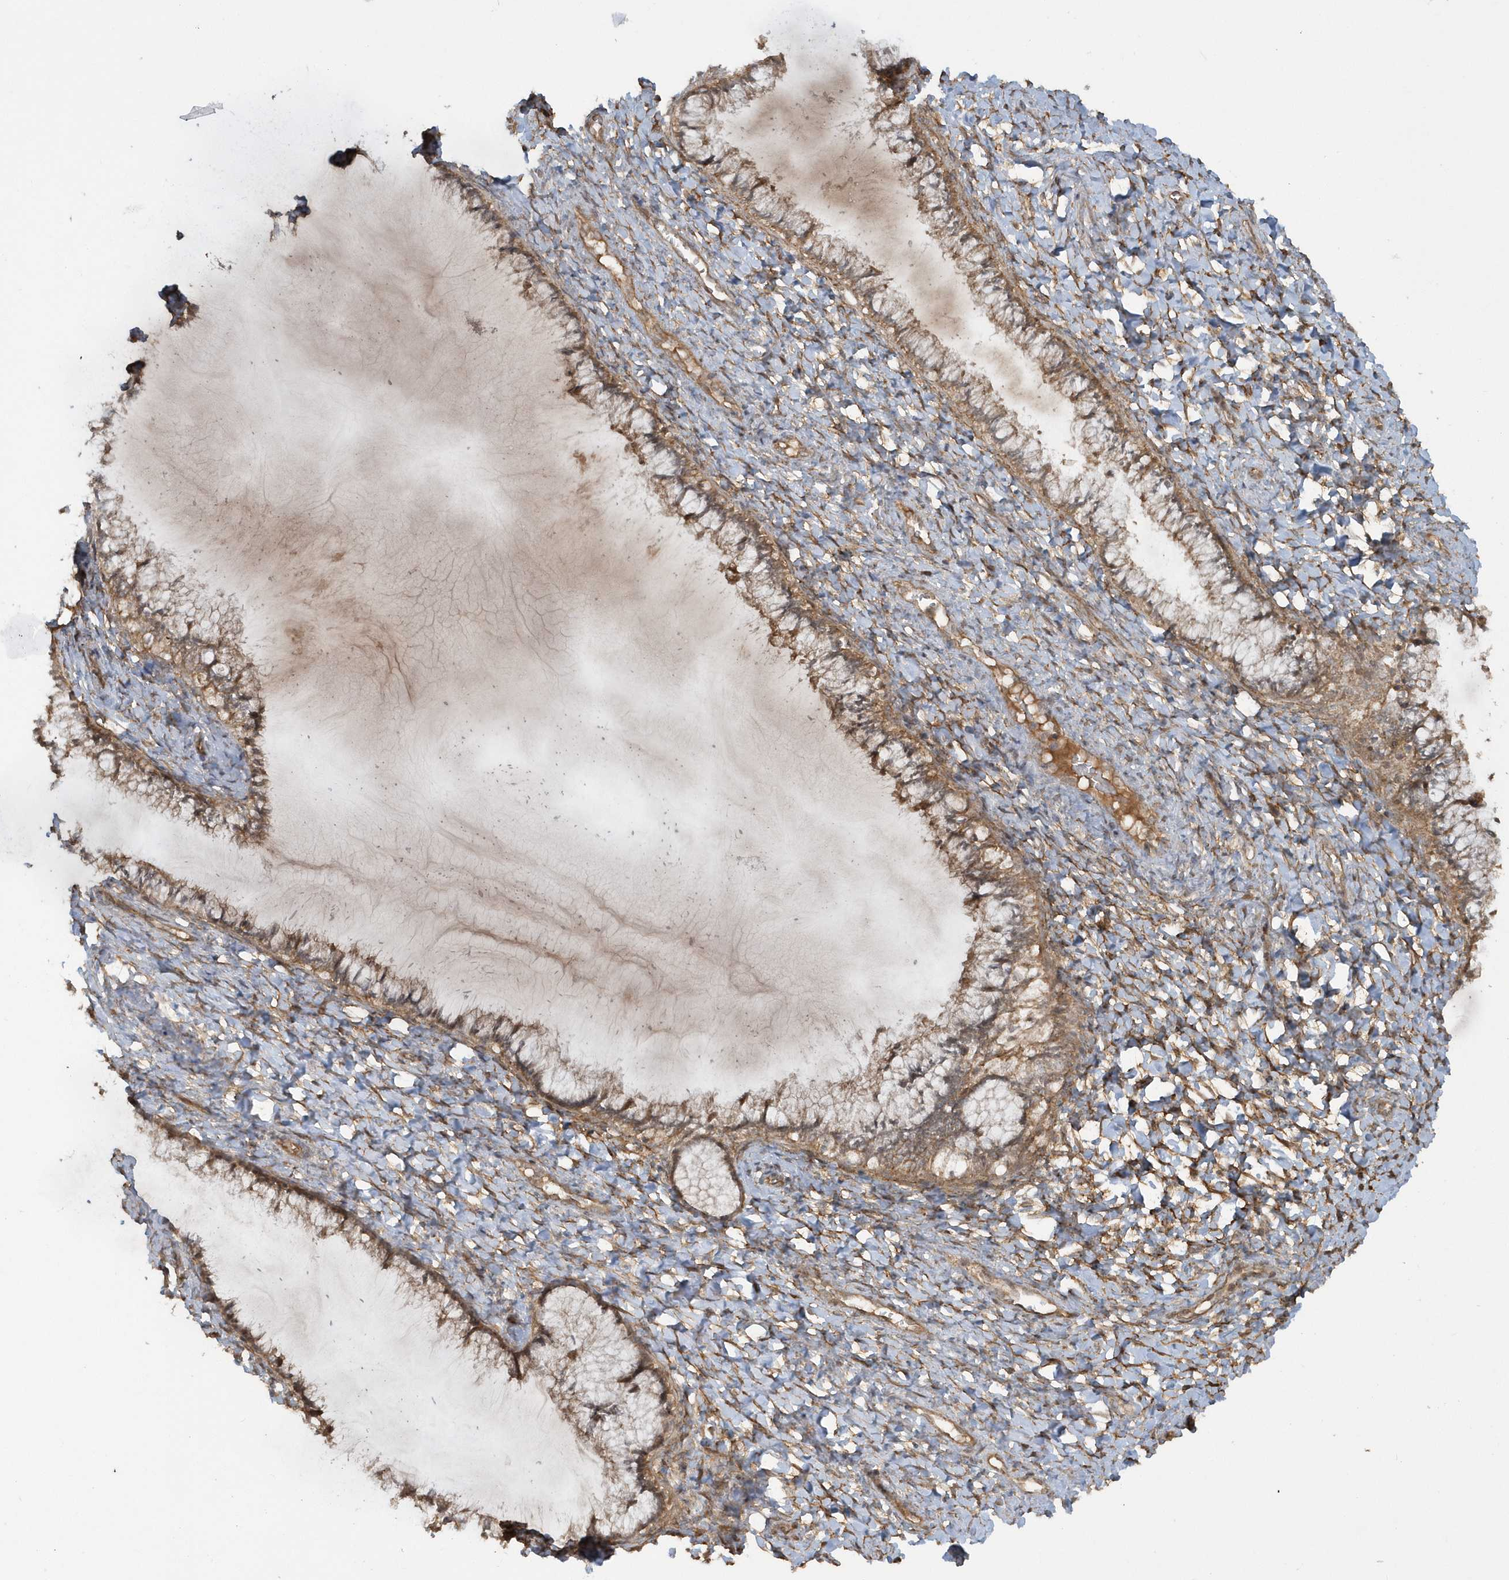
{"staining": {"intensity": "moderate", "quantity": ">75%", "location": "cytoplasmic/membranous"}, "tissue": "cervix", "cell_type": "Glandular cells", "image_type": "normal", "snomed": [{"axis": "morphology", "description": "Normal tissue, NOS"}, {"axis": "morphology", "description": "Adenocarcinoma, NOS"}, {"axis": "topography", "description": "Cervix"}], "caption": "DAB immunohistochemical staining of normal human cervix displays moderate cytoplasmic/membranous protein staining in approximately >75% of glandular cells.", "gene": "STIM2", "patient": {"sex": "female", "age": 29}}